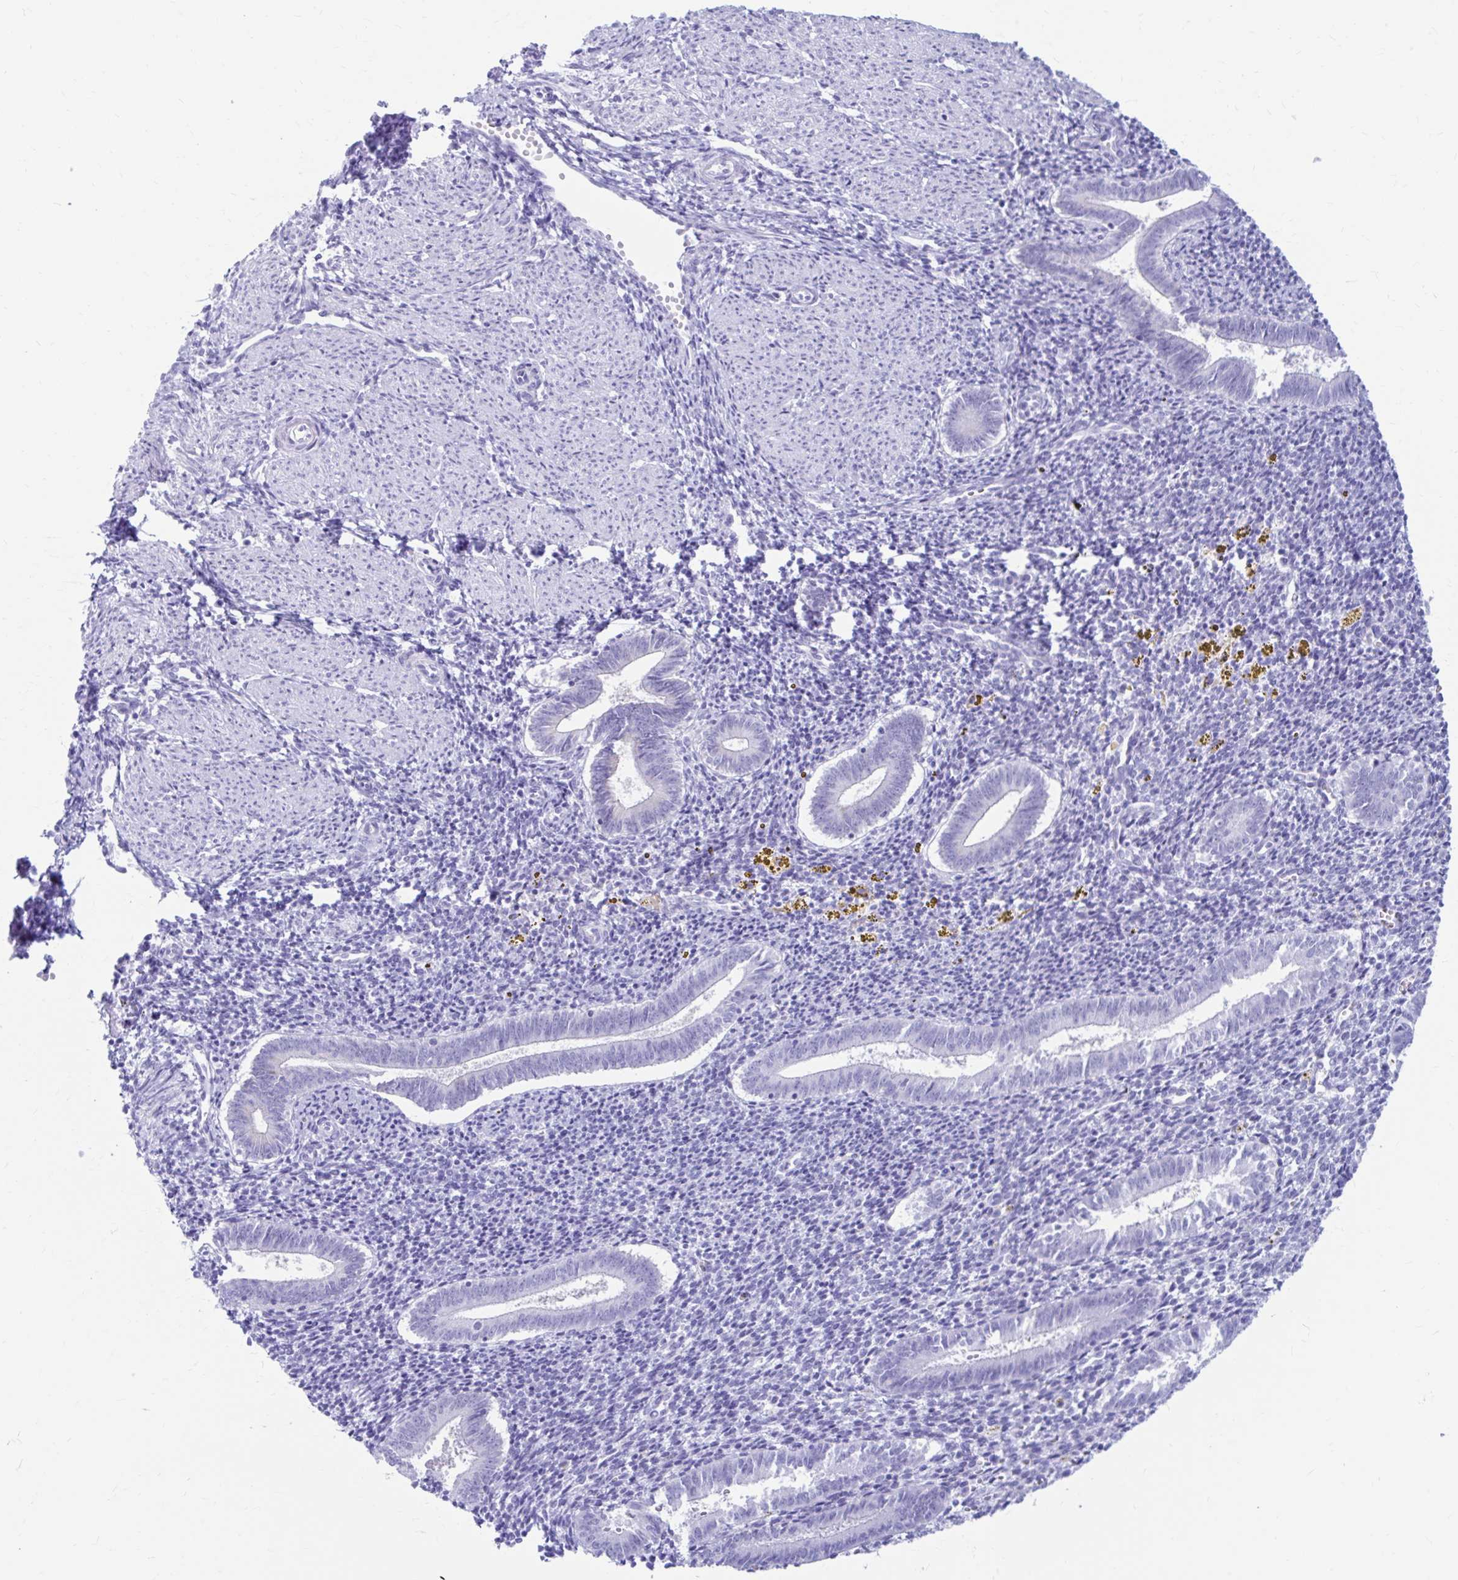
{"staining": {"intensity": "negative", "quantity": "none", "location": "none"}, "tissue": "endometrium", "cell_type": "Cells in endometrial stroma", "image_type": "normal", "snomed": [{"axis": "morphology", "description": "Normal tissue, NOS"}, {"axis": "topography", "description": "Endometrium"}], "caption": "DAB immunohistochemical staining of benign human endometrium exhibits no significant expression in cells in endometrial stroma.", "gene": "NSG2", "patient": {"sex": "female", "age": 25}}